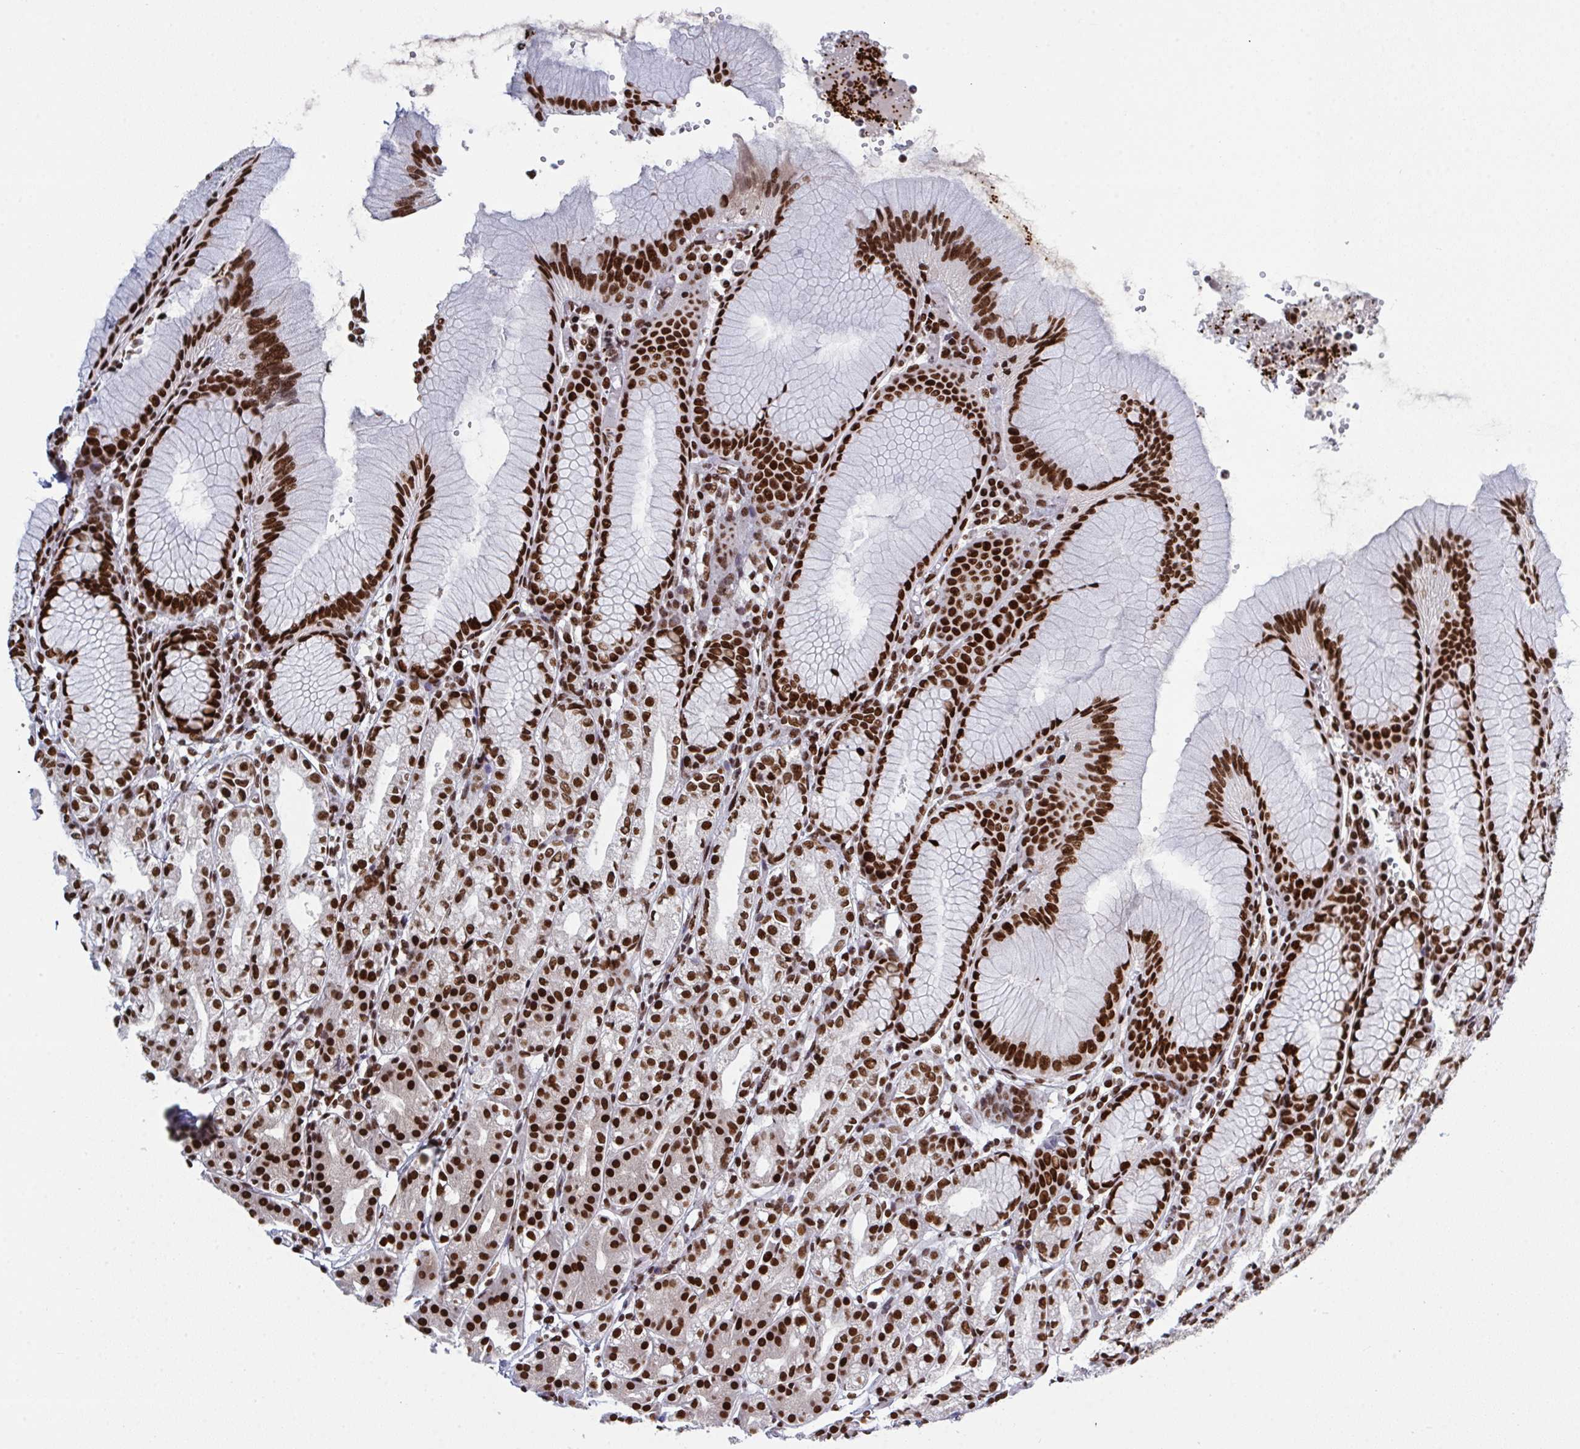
{"staining": {"intensity": "strong", "quantity": ">75%", "location": "nuclear"}, "tissue": "stomach", "cell_type": "Glandular cells", "image_type": "normal", "snomed": [{"axis": "morphology", "description": "Normal tissue, NOS"}, {"axis": "topography", "description": "Stomach"}], "caption": "Immunohistochemical staining of normal human stomach displays >75% levels of strong nuclear protein positivity in about >75% of glandular cells. (DAB (3,3'-diaminobenzidine) = brown stain, brightfield microscopy at high magnification).", "gene": "ZNF607", "patient": {"sex": "female", "age": 57}}